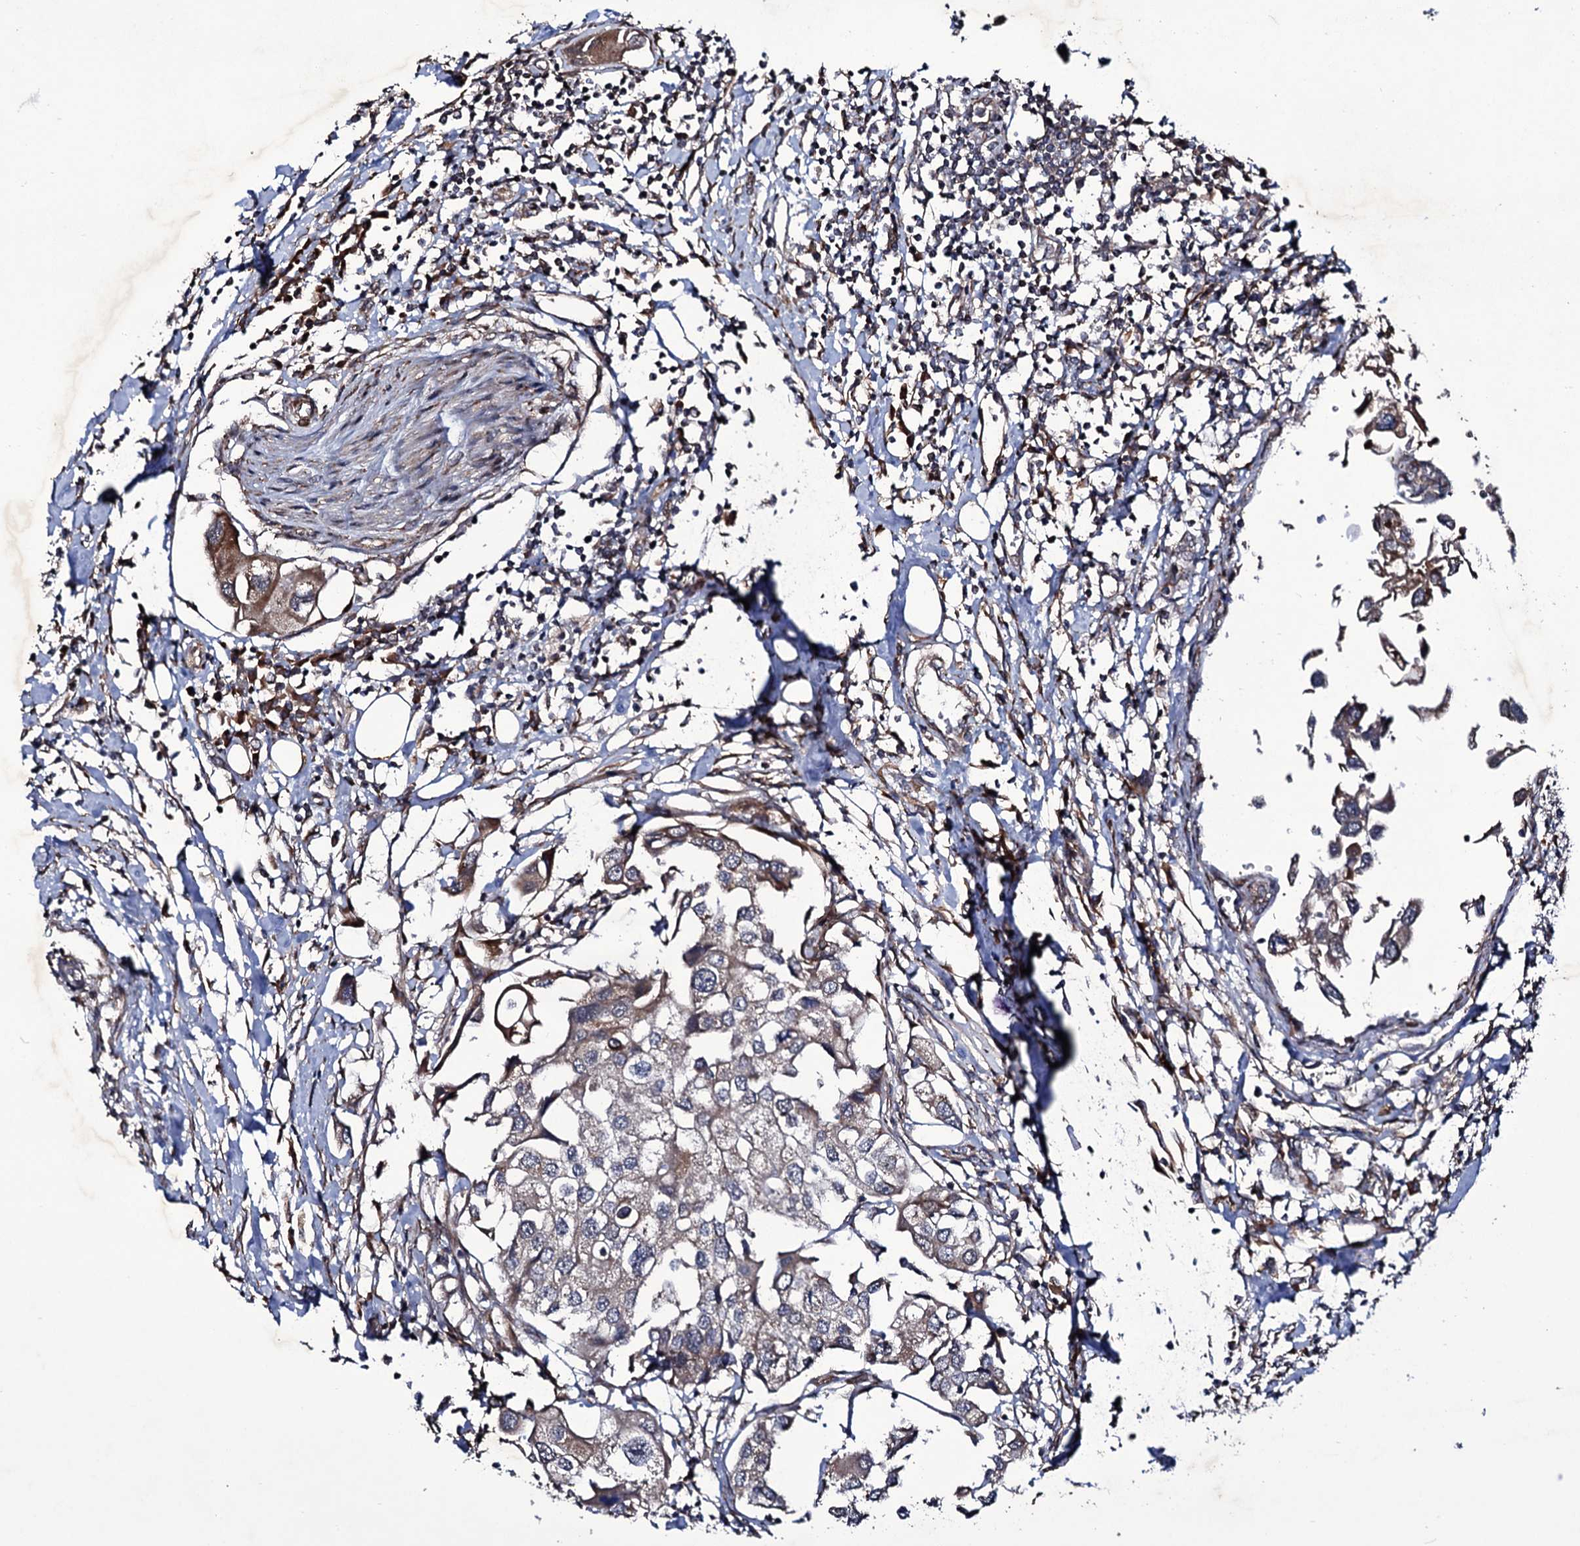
{"staining": {"intensity": "moderate", "quantity": "<25%", "location": "cytoplasmic/membranous"}, "tissue": "urothelial cancer", "cell_type": "Tumor cells", "image_type": "cancer", "snomed": [{"axis": "morphology", "description": "Urothelial carcinoma, High grade"}, {"axis": "topography", "description": "Urinary bladder"}], "caption": "Urothelial cancer stained for a protein (brown) demonstrates moderate cytoplasmic/membranous positive expression in approximately <25% of tumor cells.", "gene": "TUBGCP5", "patient": {"sex": "male", "age": 64}}